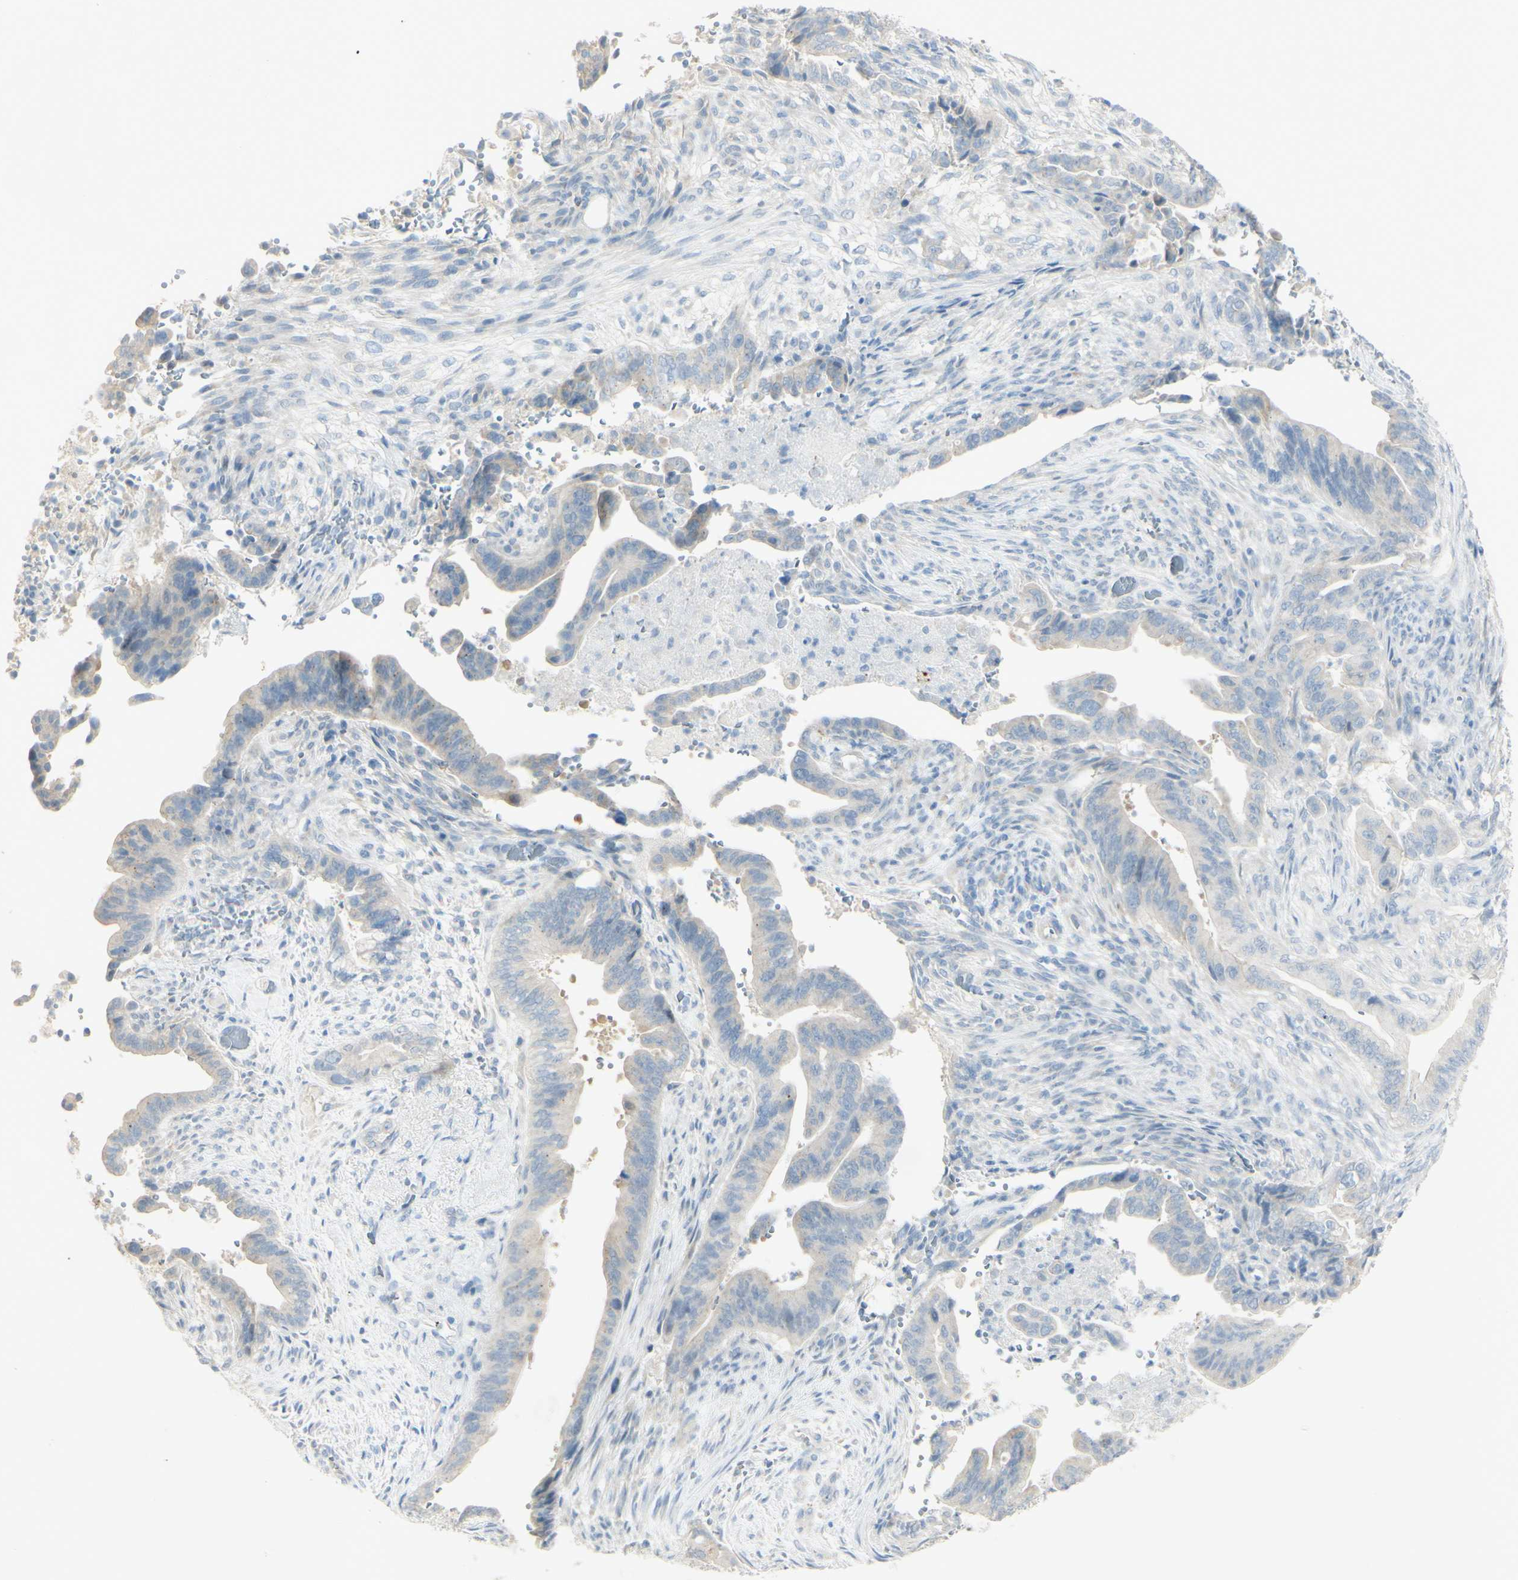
{"staining": {"intensity": "negative", "quantity": "none", "location": "none"}, "tissue": "pancreatic cancer", "cell_type": "Tumor cells", "image_type": "cancer", "snomed": [{"axis": "morphology", "description": "Adenocarcinoma, NOS"}, {"axis": "topography", "description": "Pancreas"}], "caption": "There is no significant expression in tumor cells of adenocarcinoma (pancreatic).", "gene": "ART3", "patient": {"sex": "male", "age": 70}}